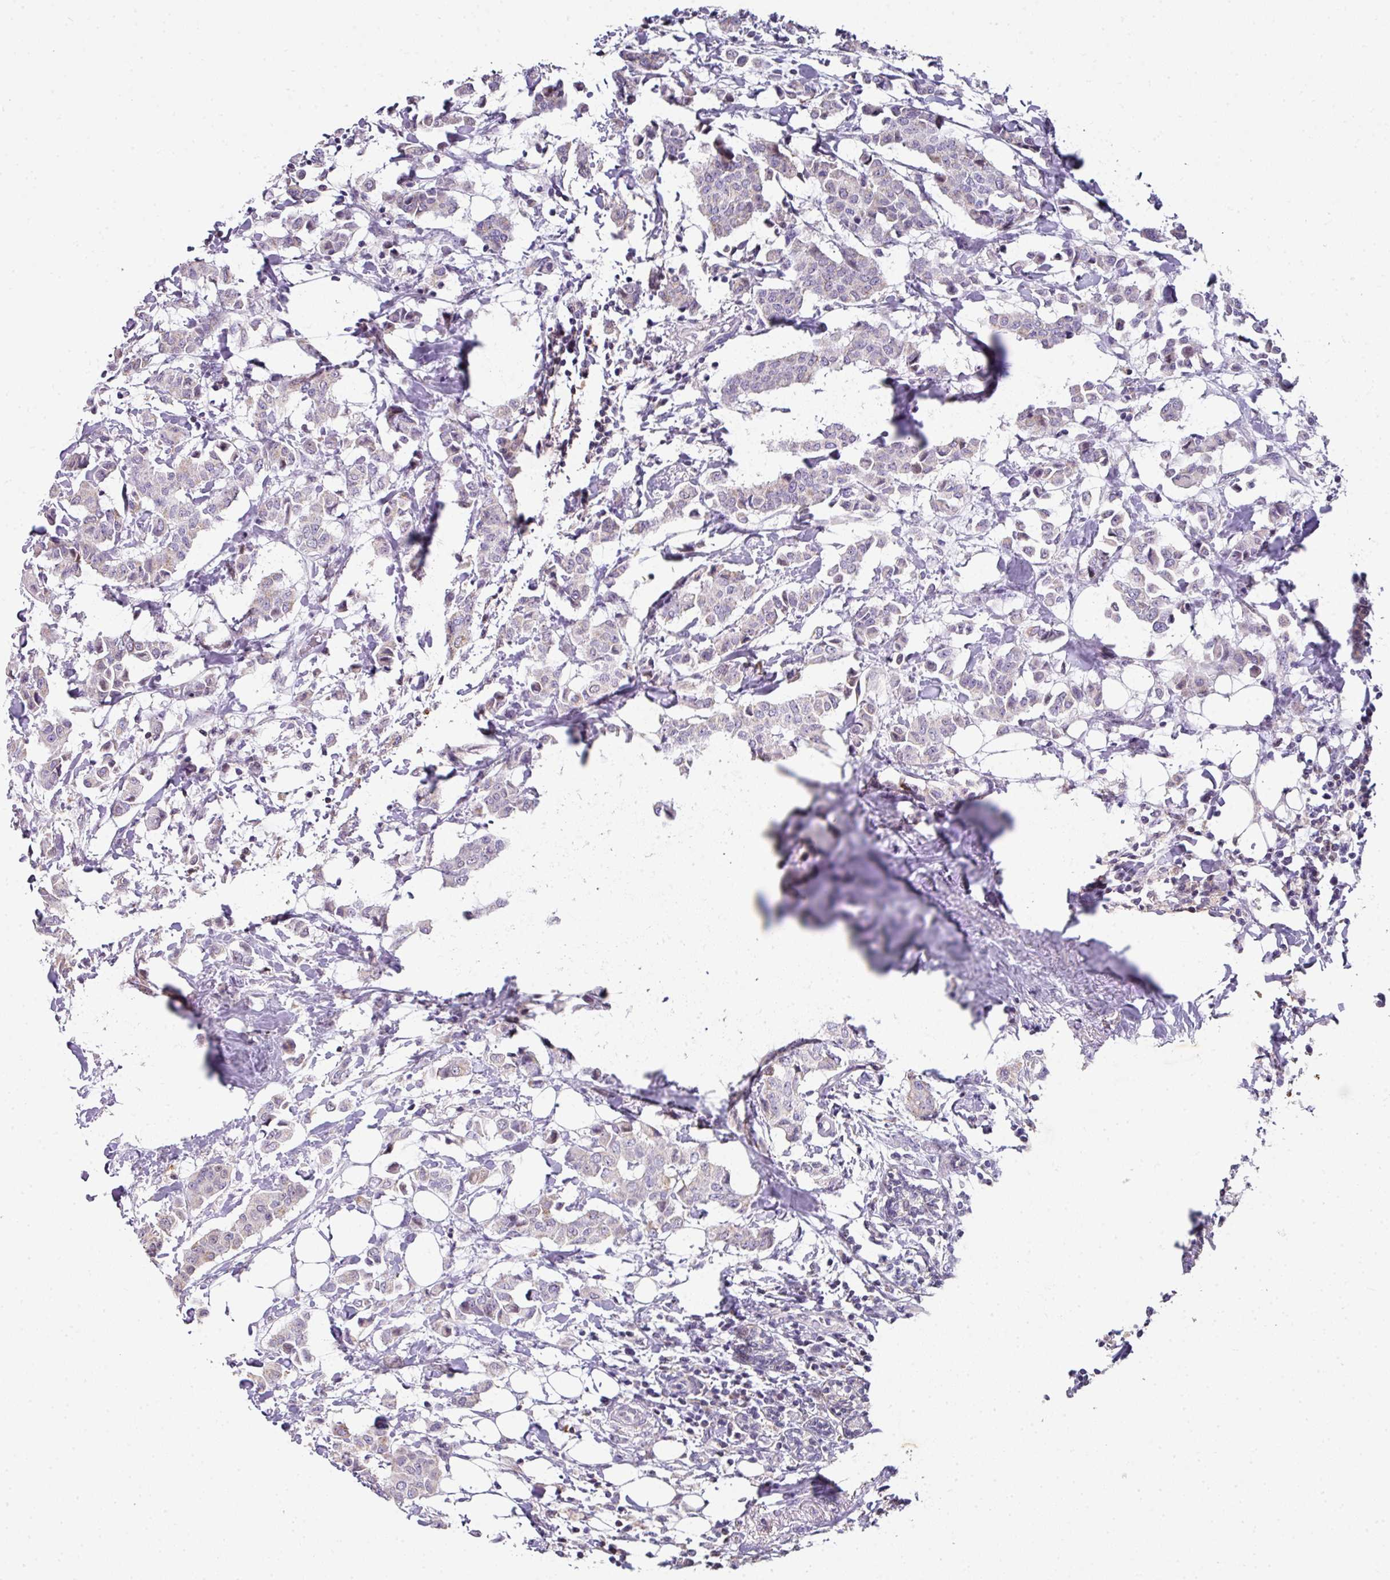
{"staining": {"intensity": "weak", "quantity": "25%-75%", "location": "cytoplasmic/membranous"}, "tissue": "breast cancer", "cell_type": "Tumor cells", "image_type": "cancer", "snomed": [{"axis": "morphology", "description": "Duct carcinoma"}, {"axis": "topography", "description": "Breast"}], "caption": "Immunohistochemical staining of human intraductal carcinoma (breast) displays low levels of weak cytoplasmic/membranous protein expression in about 25%-75% of tumor cells.", "gene": "ANKRD18A", "patient": {"sex": "female", "age": 40}}